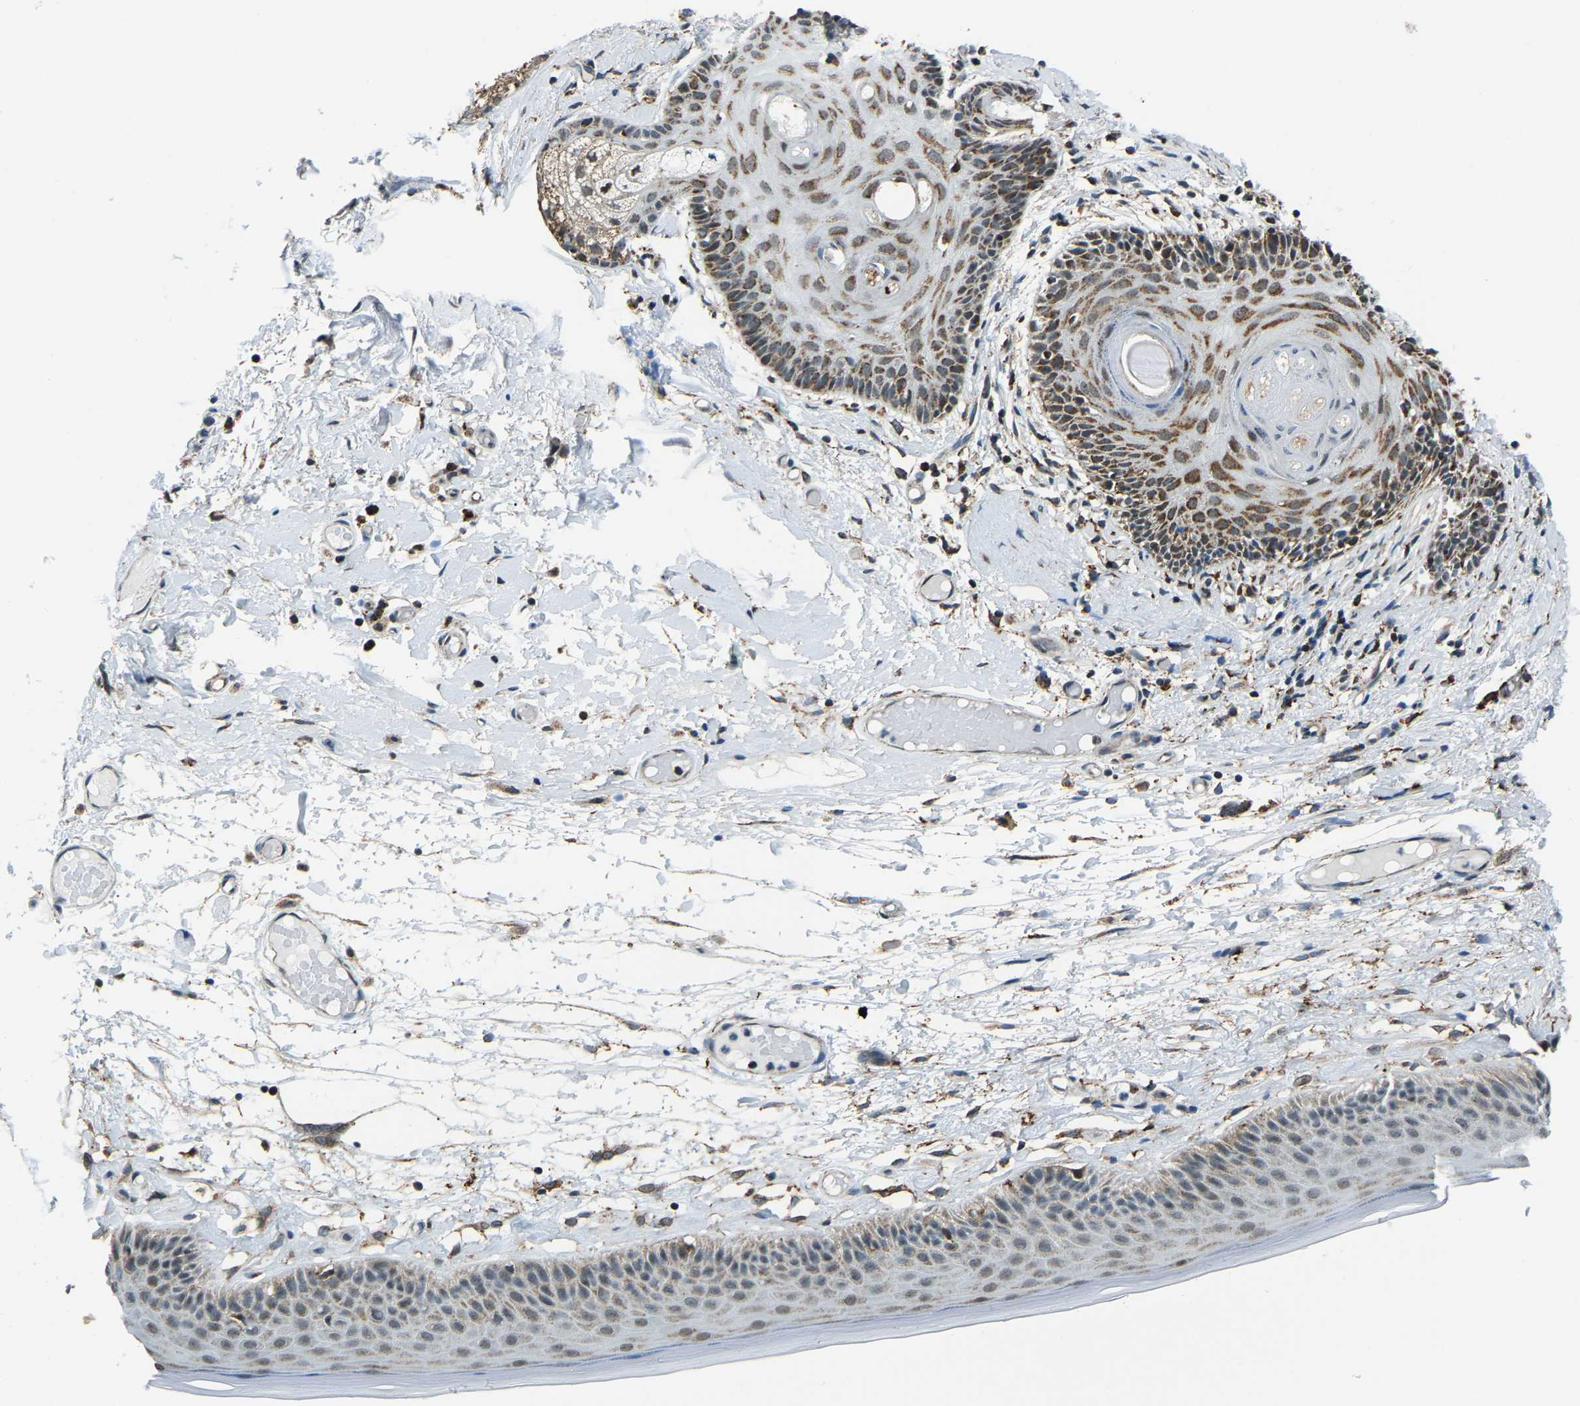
{"staining": {"intensity": "moderate", "quantity": "25%-75%", "location": "cytoplasmic/membranous"}, "tissue": "skin", "cell_type": "Epidermal cells", "image_type": "normal", "snomed": [{"axis": "morphology", "description": "Normal tissue, NOS"}, {"axis": "topography", "description": "Vulva"}], "caption": "High-magnification brightfield microscopy of unremarkable skin stained with DAB (brown) and counterstained with hematoxylin (blue). epidermal cells exhibit moderate cytoplasmic/membranous staining is identified in about25%-75% of cells.", "gene": "RBM33", "patient": {"sex": "female", "age": 73}}